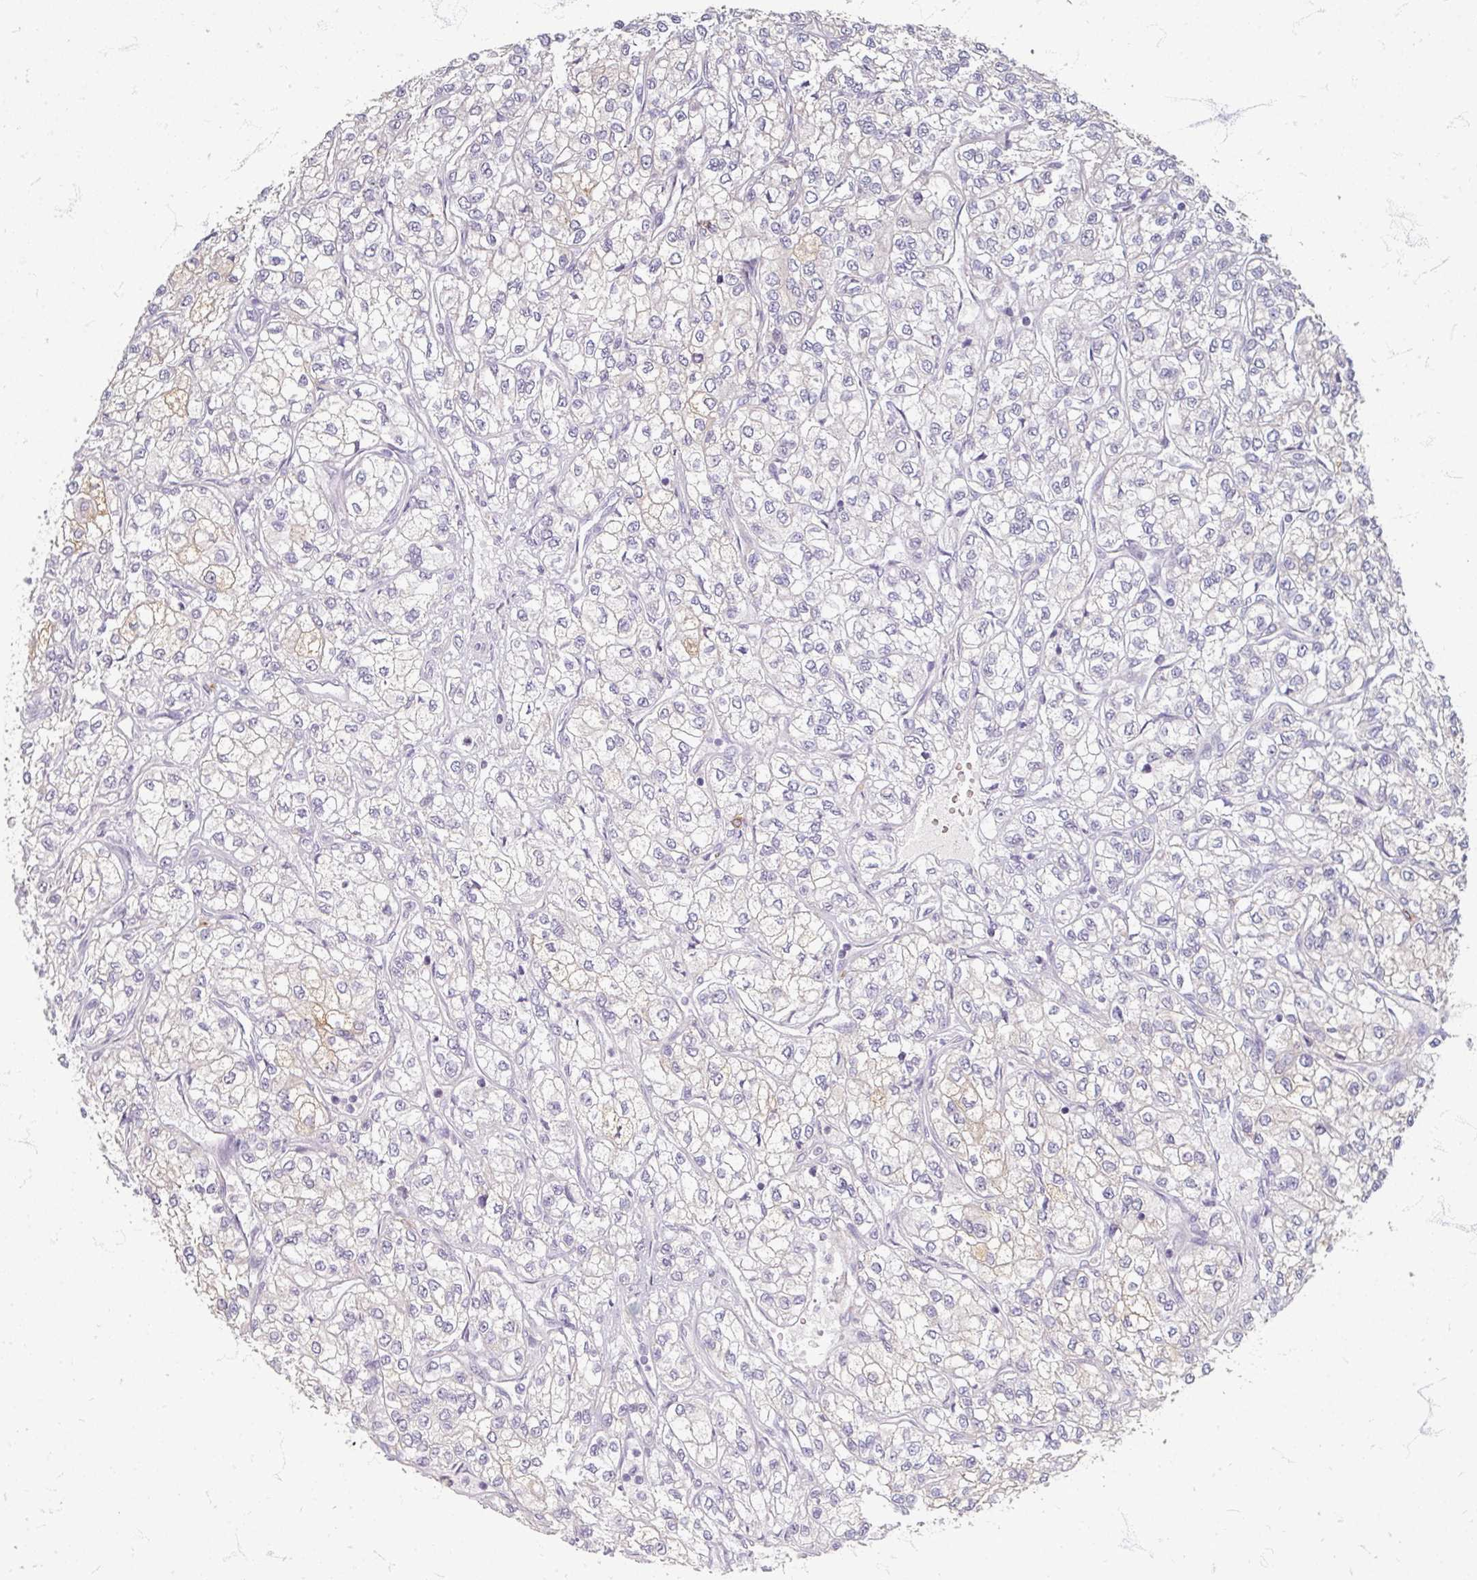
{"staining": {"intensity": "negative", "quantity": "none", "location": "none"}, "tissue": "renal cancer", "cell_type": "Tumor cells", "image_type": "cancer", "snomed": [{"axis": "morphology", "description": "Adenocarcinoma, NOS"}, {"axis": "topography", "description": "Kidney"}], "caption": "This is an IHC photomicrograph of renal cancer. There is no staining in tumor cells.", "gene": "ZNF878", "patient": {"sex": "male", "age": 80}}